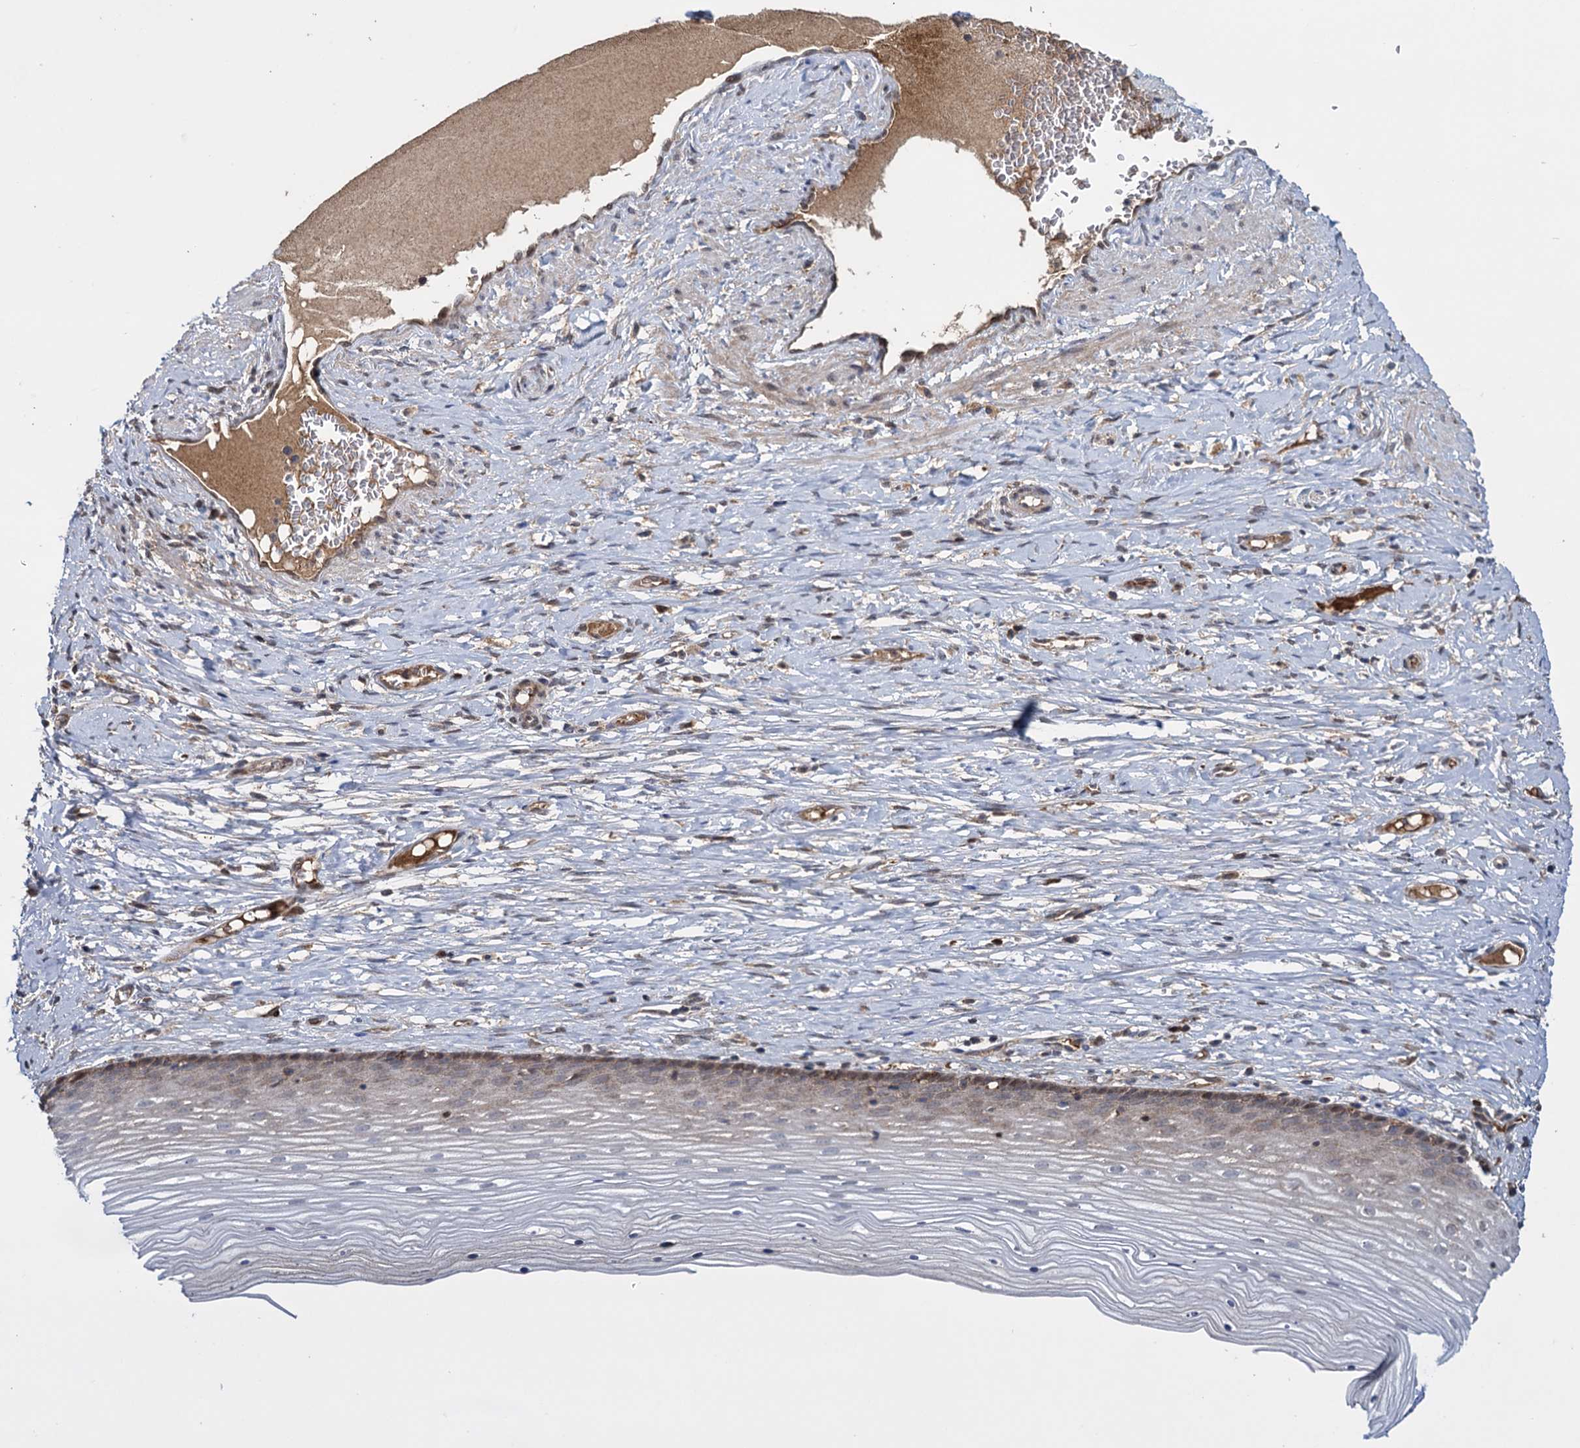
{"staining": {"intensity": "weak", "quantity": "<25%", "location": "cytoplasmic/membranous"}, "tissue": "cervix", "cell_type": "Glandular cells", "image_type": "normal", "snomed": [{"axis": "morphology", "description": "Normal tissue, NOS"}, {"axis": "topography", "description": "Cervix"}], "caption": "Immunohistochemical staining of benign cervix reveals no significant staining in glandular cells. (Stains: DAB (3,3'-diaminobenzidine) IHC with hematoxylin counter stain, Microscopy: brightfield microscopy at high magnification).", "gene": "GLO1", "patient": {"sex": "female", "age": 42}}